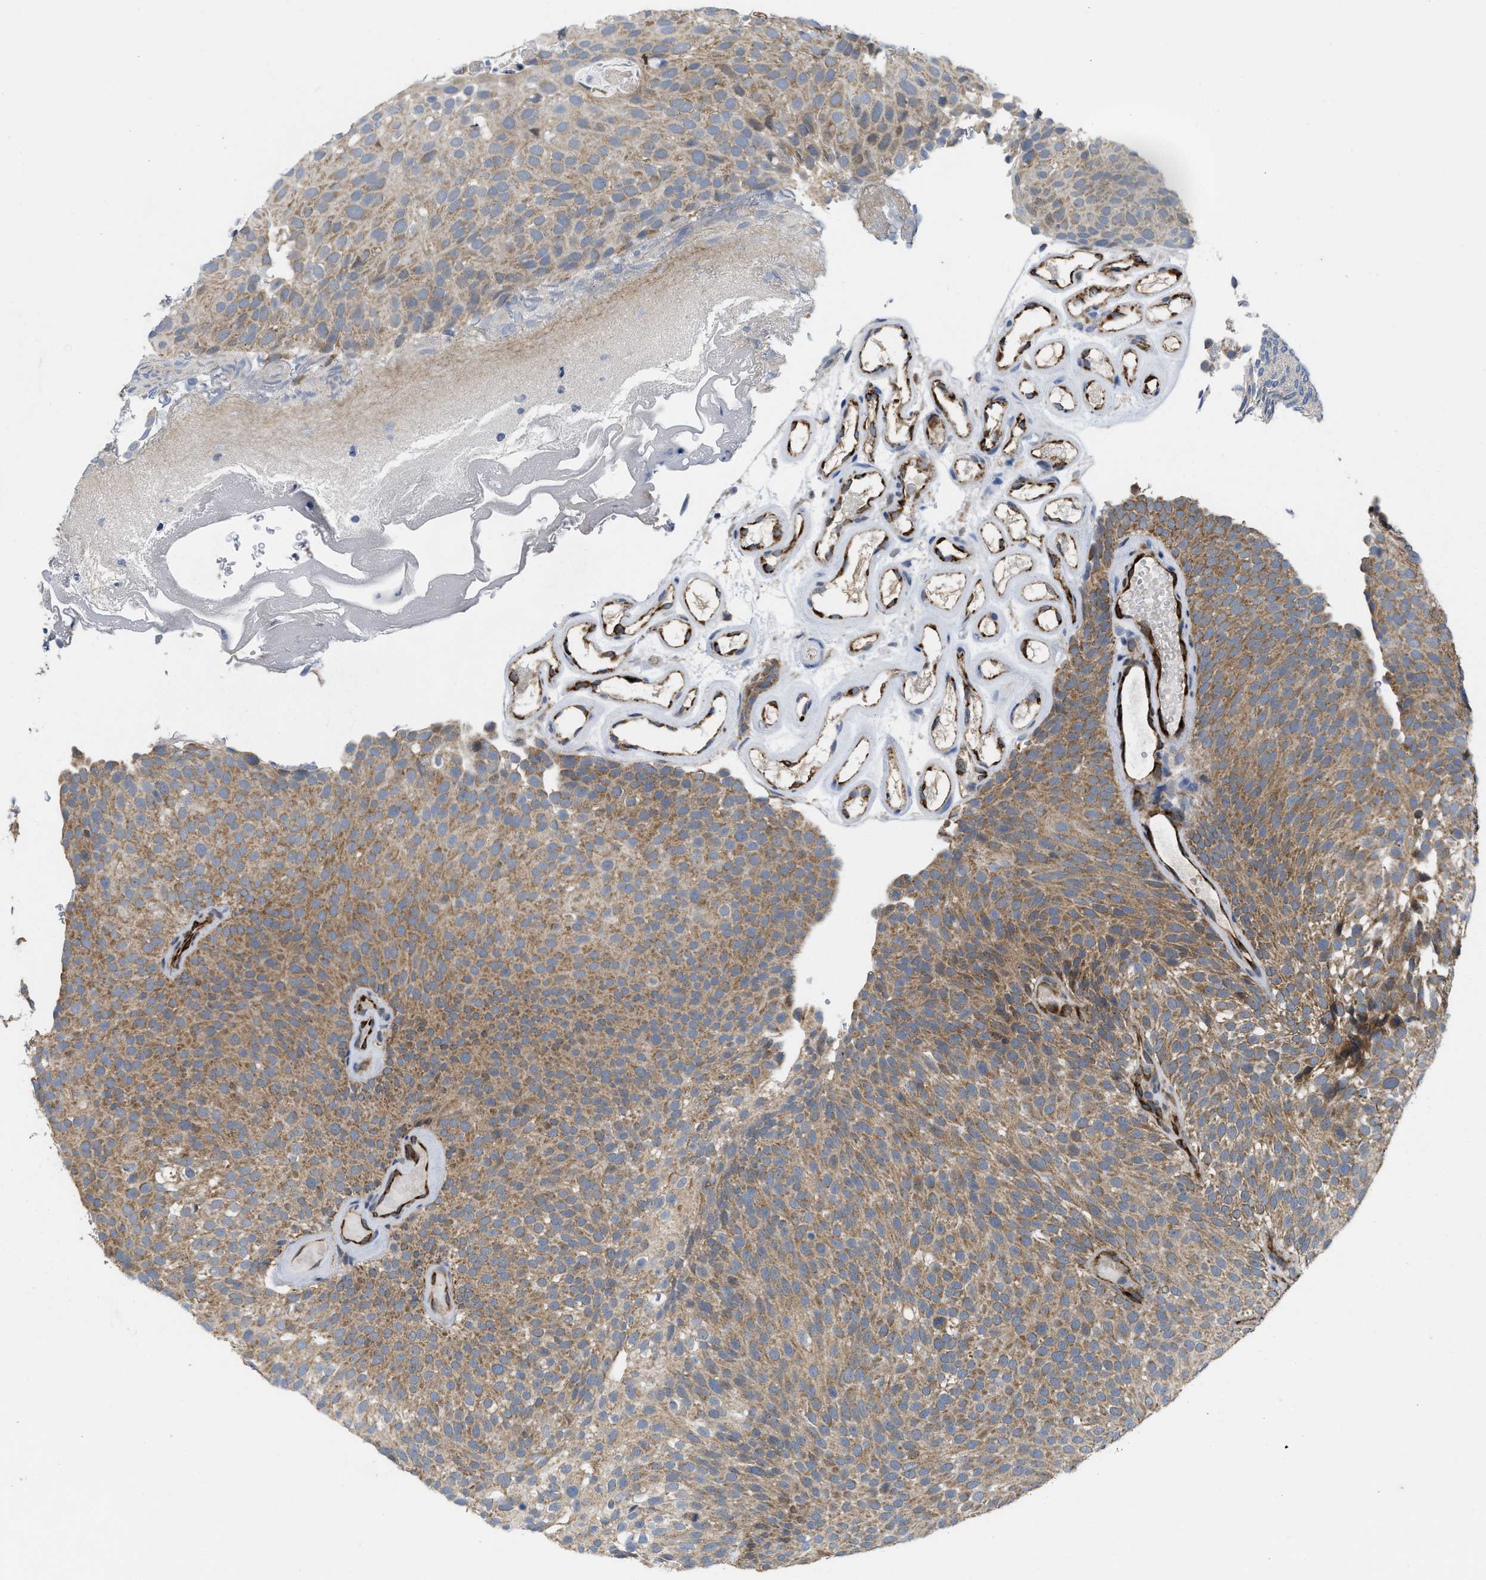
{"staining": {"intensity": "moderate", "quantity": ">75%", "location": "cytoplasmic/membranous"}, "tissue": "urothelial cancer", "cell_type": "Tumor cells", "image_type": "cancer", "snomed": [{"axis": "morphology", "description": "Urothelial carcinoma, Low grade"}, {"axis": "topography", "description": "Urinary bladder"}], "caption": "A brown stain labels moderate cytoplasmic/membranous staining of a protein in human urothelial carcinoma (low-grade) tumor cells. The staining was performed using DAB (3,3'-diaminobenzidine) to visualize the protein expression in brown, while the nuclei were stained in blue with hematoxylin (Magnification: 20x).", "gene": "EOGT", "patient": {"sex": "male", "age": 78}}